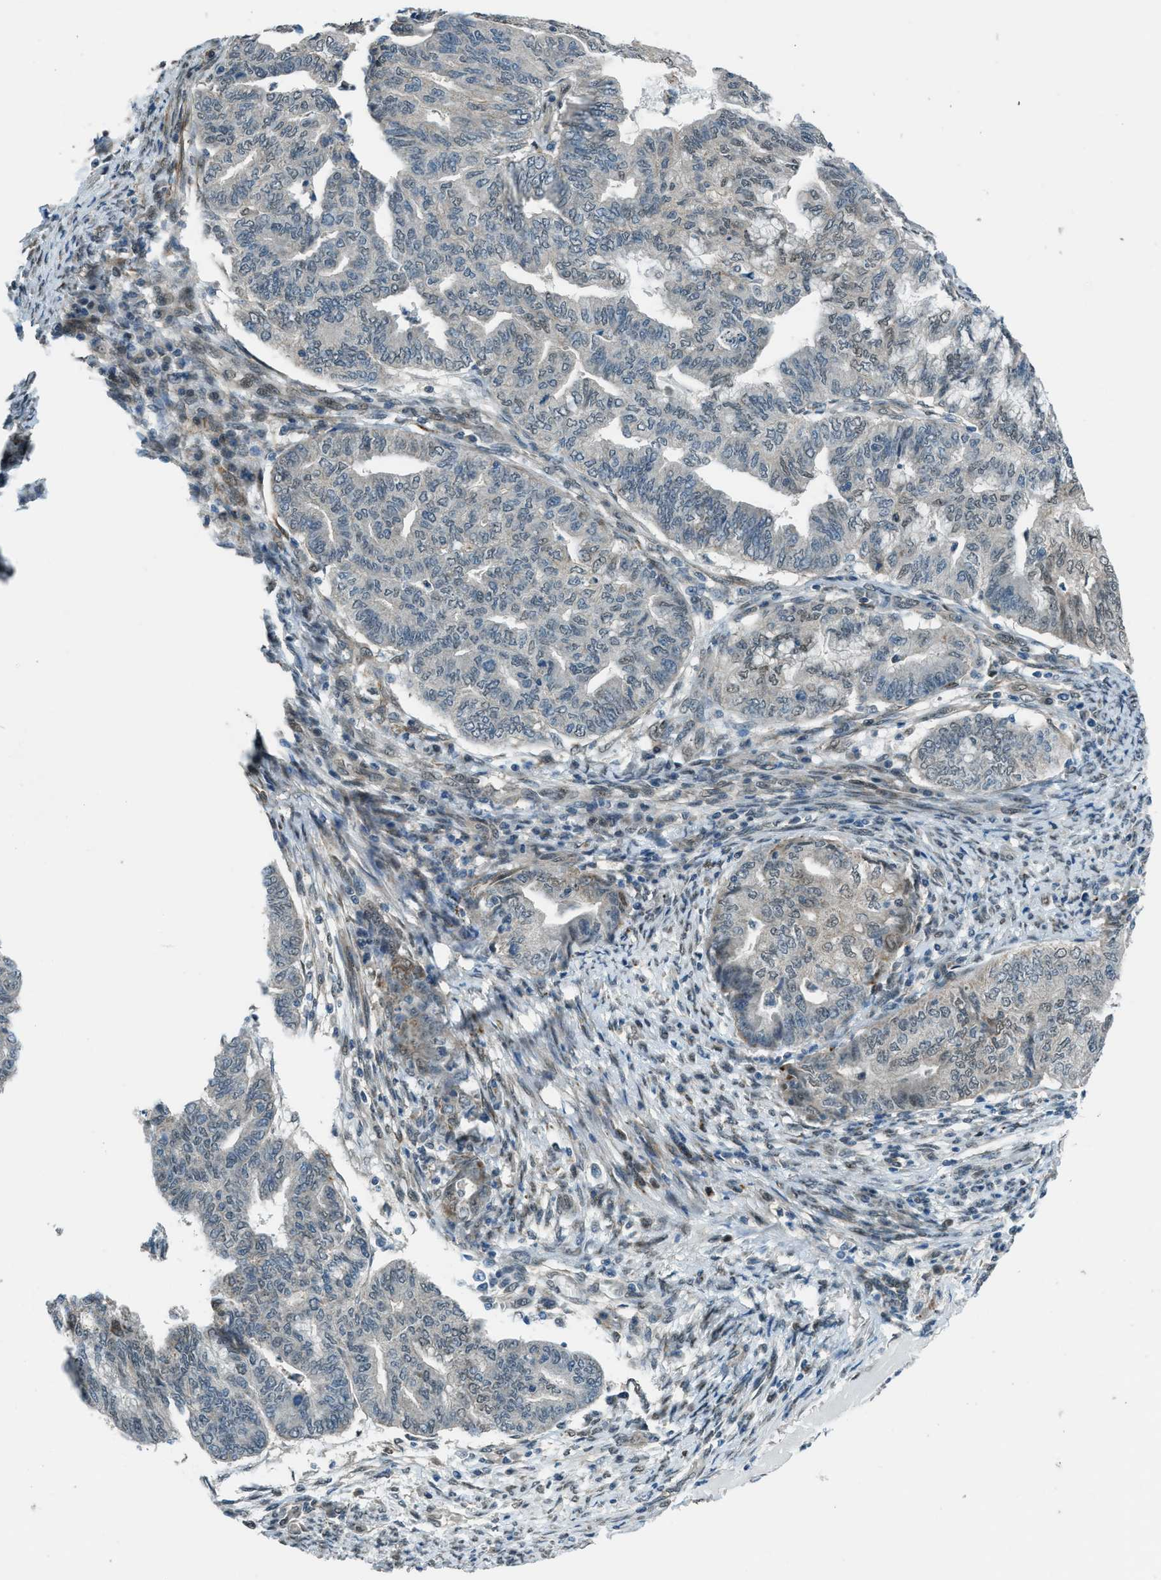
{"staining": {"intensity": "weak", "quantity": "<25%", "location": "nuclear"}, "tissue": "endometrial cancer", "cell_type": "Tumor cells", "image_type": "cancer", "snomed": [{"axis": "morphology", "description": "Adenocarcinoma, NOS"}, {"axis": "topography", "description": "Endometrium"}], "caption": "Tumor cells are negative for brown protein staining in adenocarcinoma (endometrial).", "gene": "NPEPL1", "patient": {"sex": "female", "age": 79}}